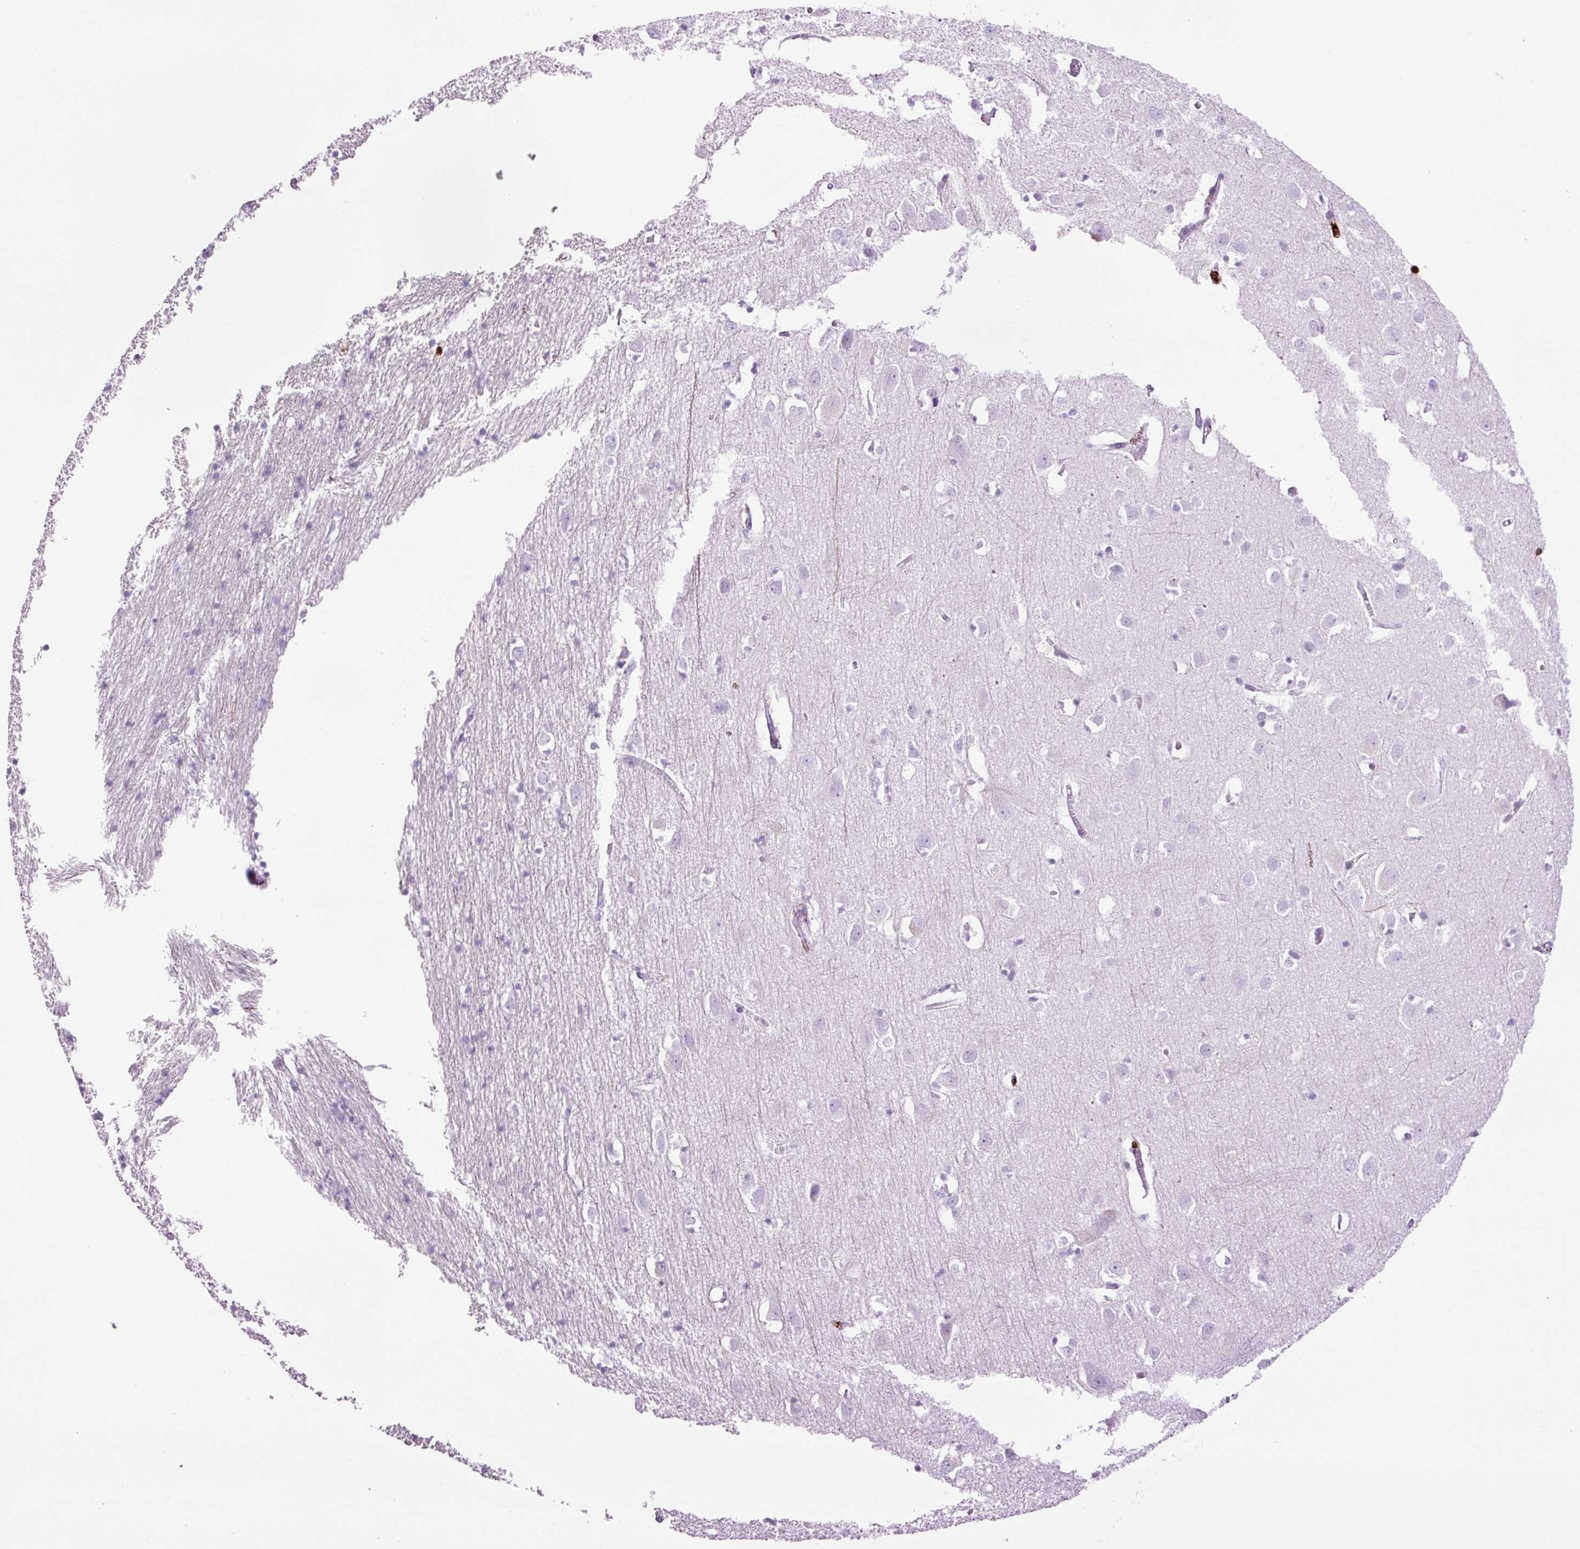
{"staining": {"intensity": "negative", "quantity": "none", "location": "none"}, "tissue": "cerebral cortex", "cell_type": "Endothelial cells", "image_type": "normal", "snomed": [{"axis": "morphology", "description": "Normal tissue, NOS"}, {"axis": "topography", "description": "Cerebral cortex"}], "caption": "Image shows no significant protein expression in endothelial cells of benign cerebral cortex.", "gene": "LYZ", "patient": {"sex": "male", "age": 70}}